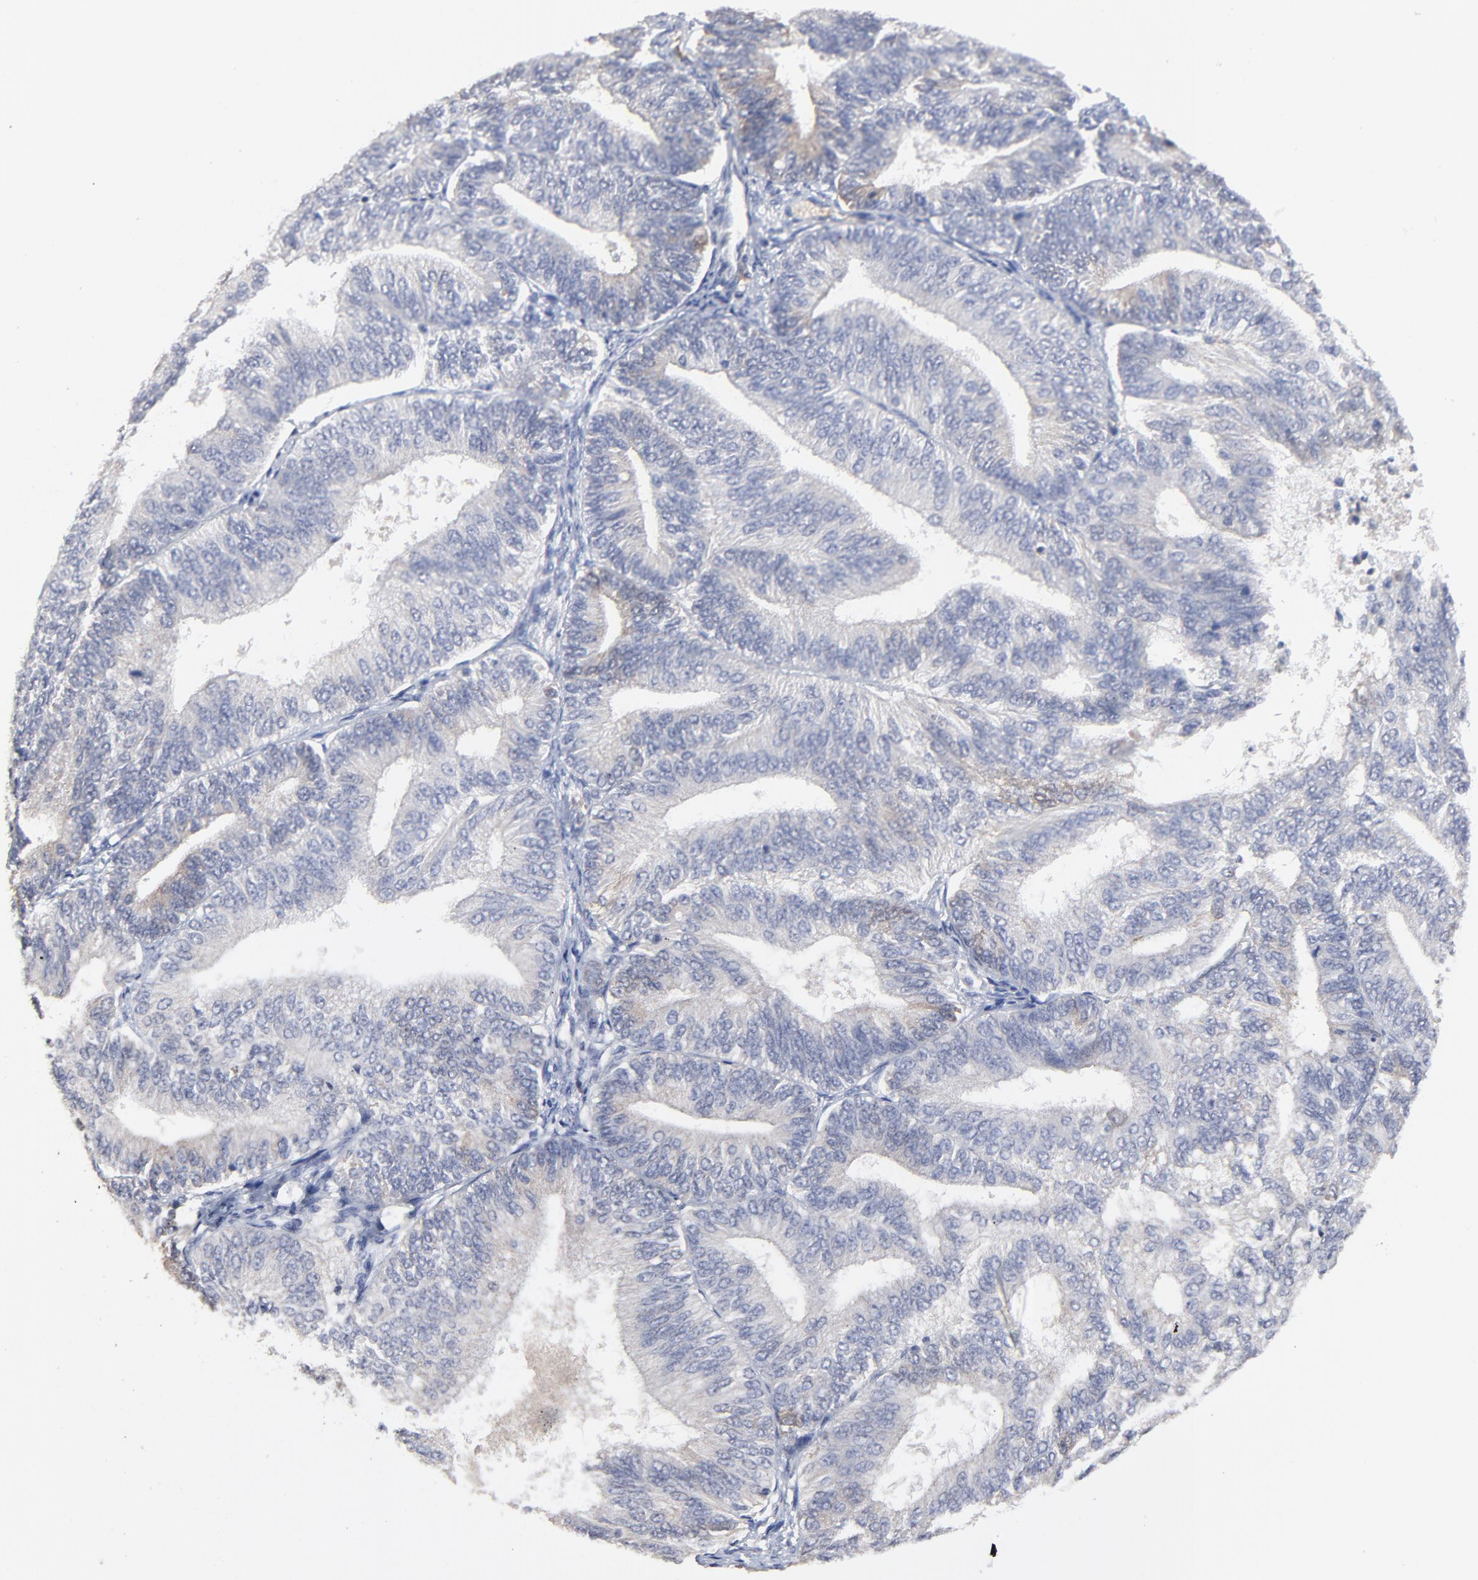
{"staining": {"intensity": "weak", "quantity": "<25%", "location": "cytoplasmic/membranous"}, "tissue": "endometrial cancer", "cell_type": "Tumor cells", "image_type": "cancer", "snomed": [{"axis": "morphology", "description": "Adenocarcinoma, NOS"}, {"axis": "topography", "description": "Endometrium"}], "caption": "Immunohistochemistry (IHC) image of human endometrial cancer (adenocarcinoma) stained for a protein (brown), which exhibits no positivity in tumor cells.", "gene": "VPREB3", "patient": {"sex": "female", "age": 55}}